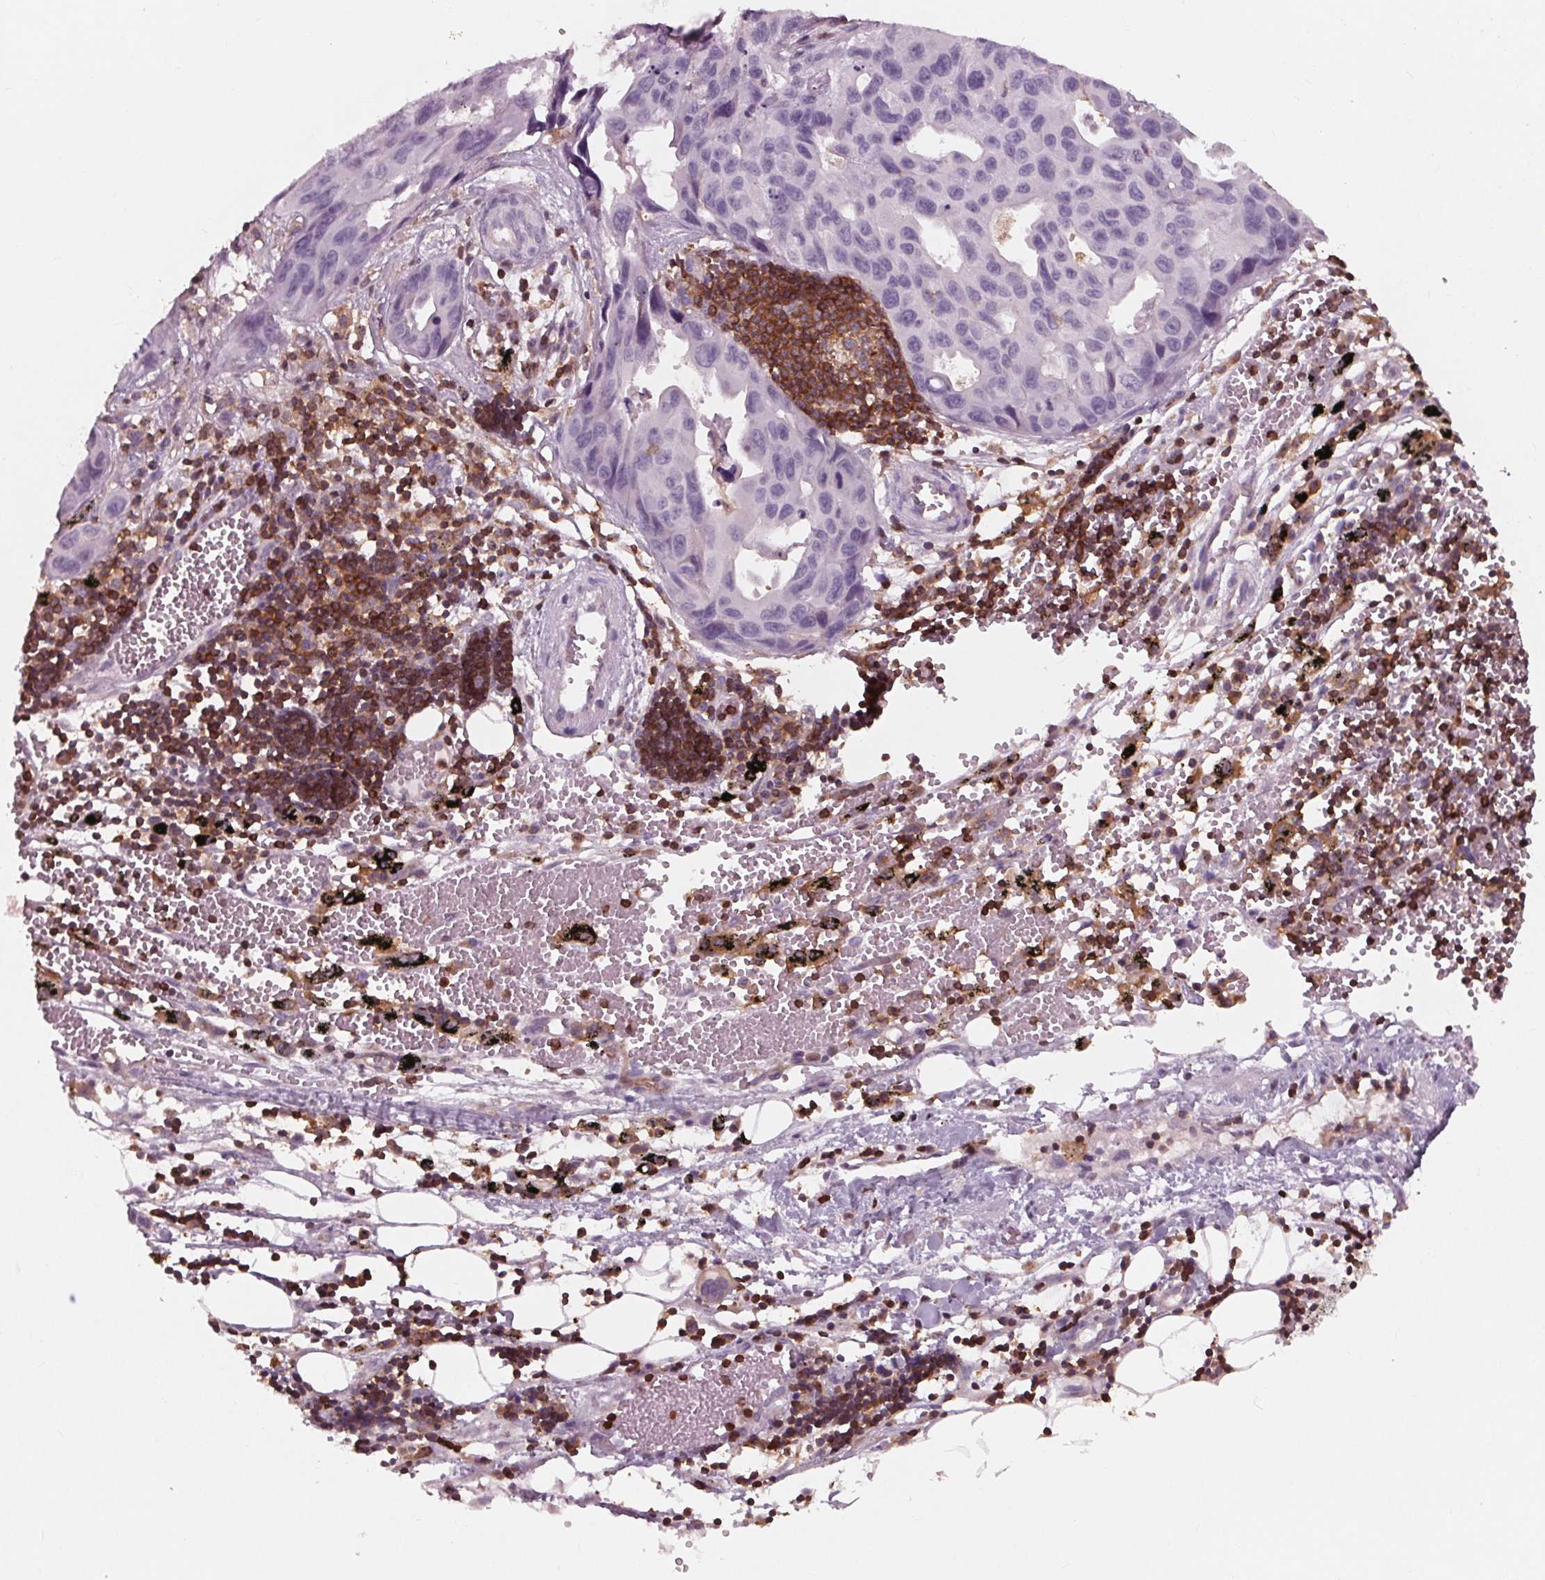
{"staining": {"intensity": "negative", "quantity": "none", "location": "none"}, "tissue": "lung cancer", "cell_type": "Tumor cells", "image_type": "cancer", "snomed": [{"axis": "morphology", "description": "Adenocarcinoma, NOS"}, {"axis": "topography", "description": "Lymph node"}, {"axis": "topography", "description": "Lung"}], "caption": "Photomicrograph shows no protein expression in tumor cells of adenocarcinoma (lung) tissue.", "gene": "ARHGAP25", "patient": {"sex": "male", "age": 64}}